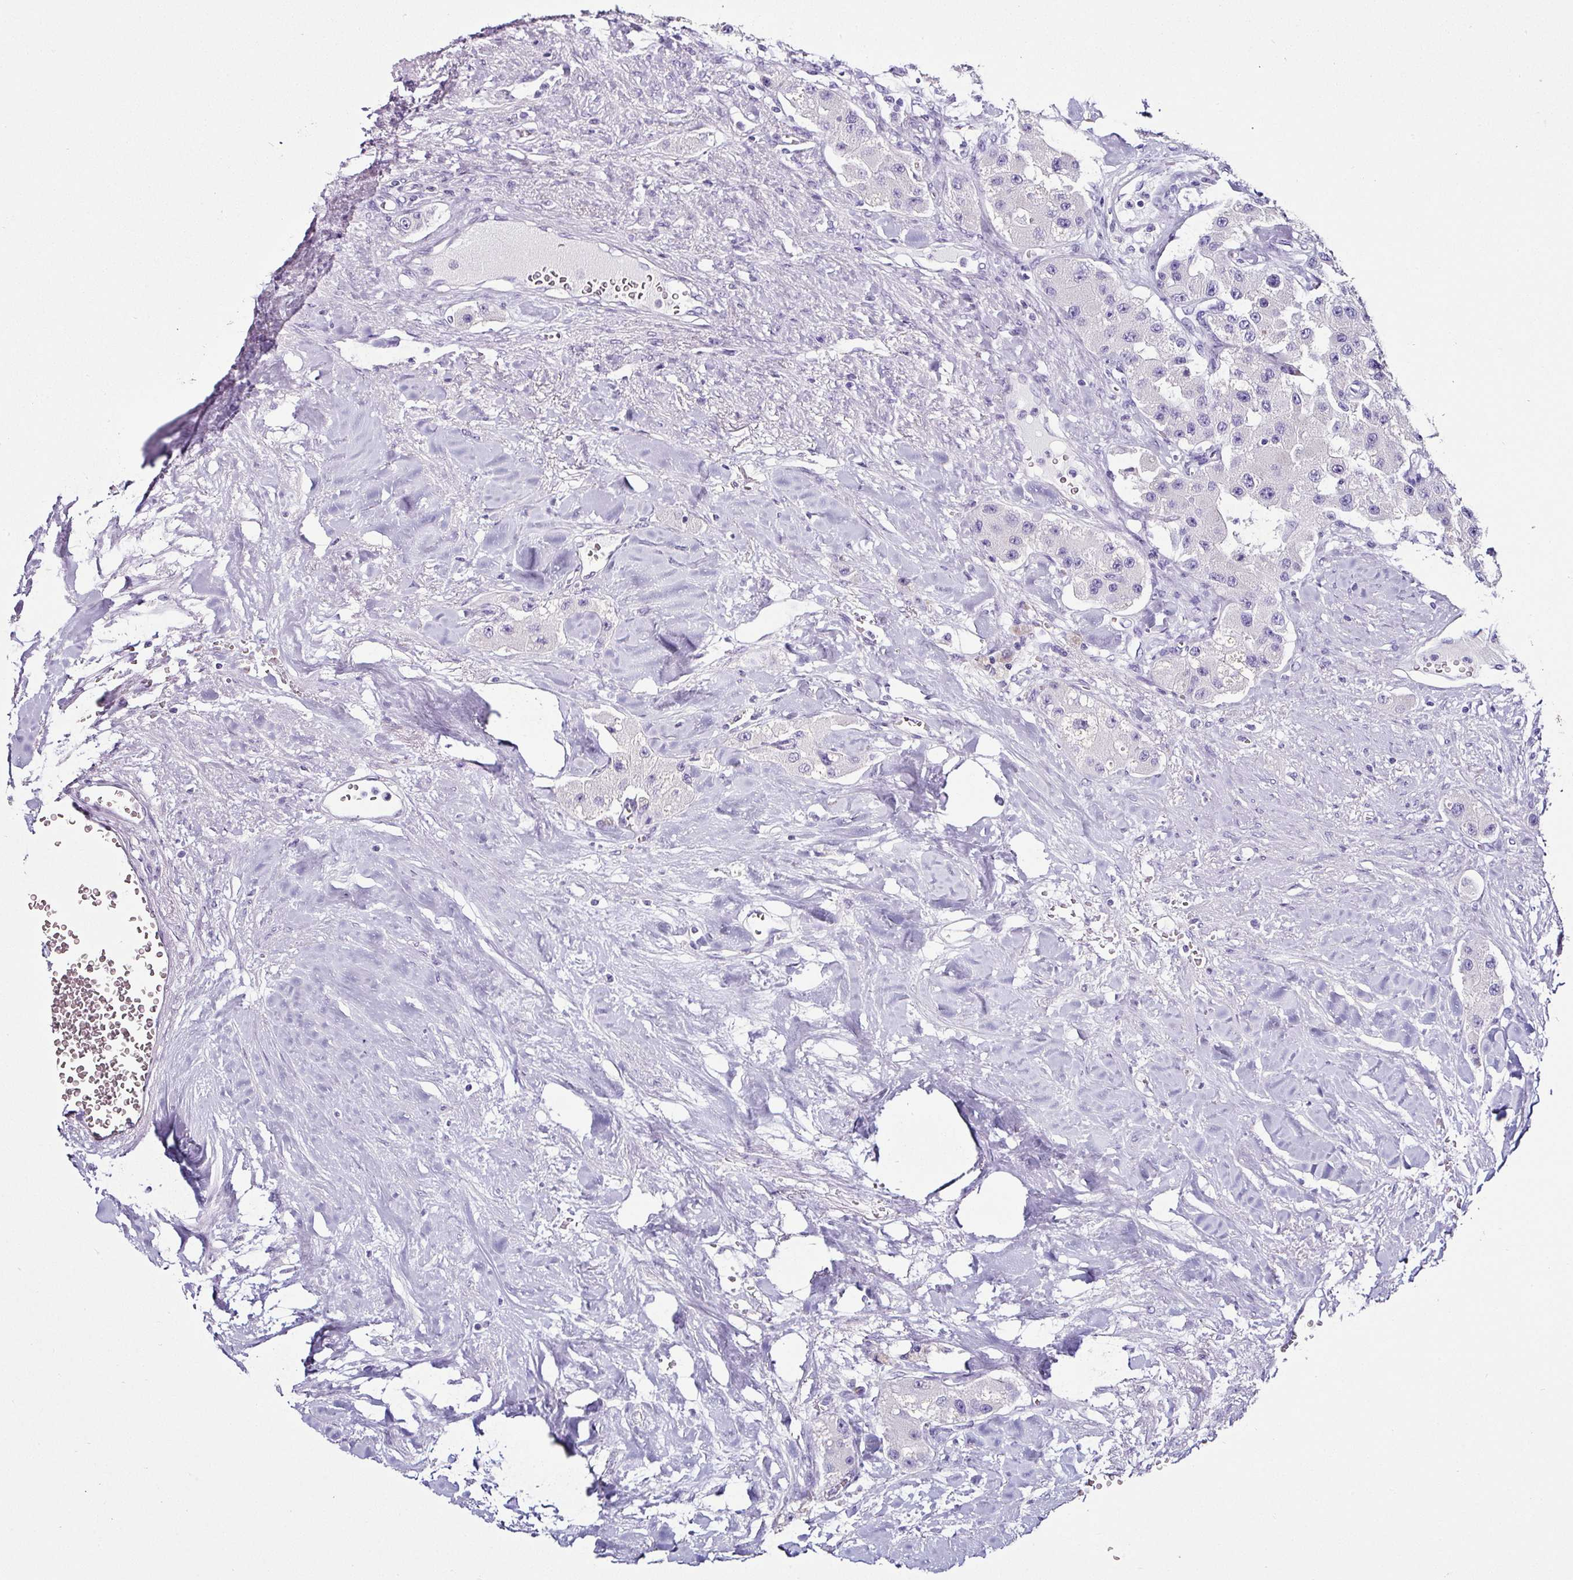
{"staining": {"intensity": "negative", "quantity": "none", "location": "none"}, "tissue": "carcinoid", "cell_type": "Tumor cells", "image_type": "cancer", "snomed": [{"axis": "morphology", "description": "Carcinoid, malignant, NOS"}, {"axis": "topography", "description": "Pancreas"}], "caption": "High power microscopy image of an immunohistochemistry (IHC) photomicrograph of carcinoid (malignant), revealing no significant staining in tumor cells.", "gene": "NAPSA", "patient": {"sex": "male", "age": 41}}